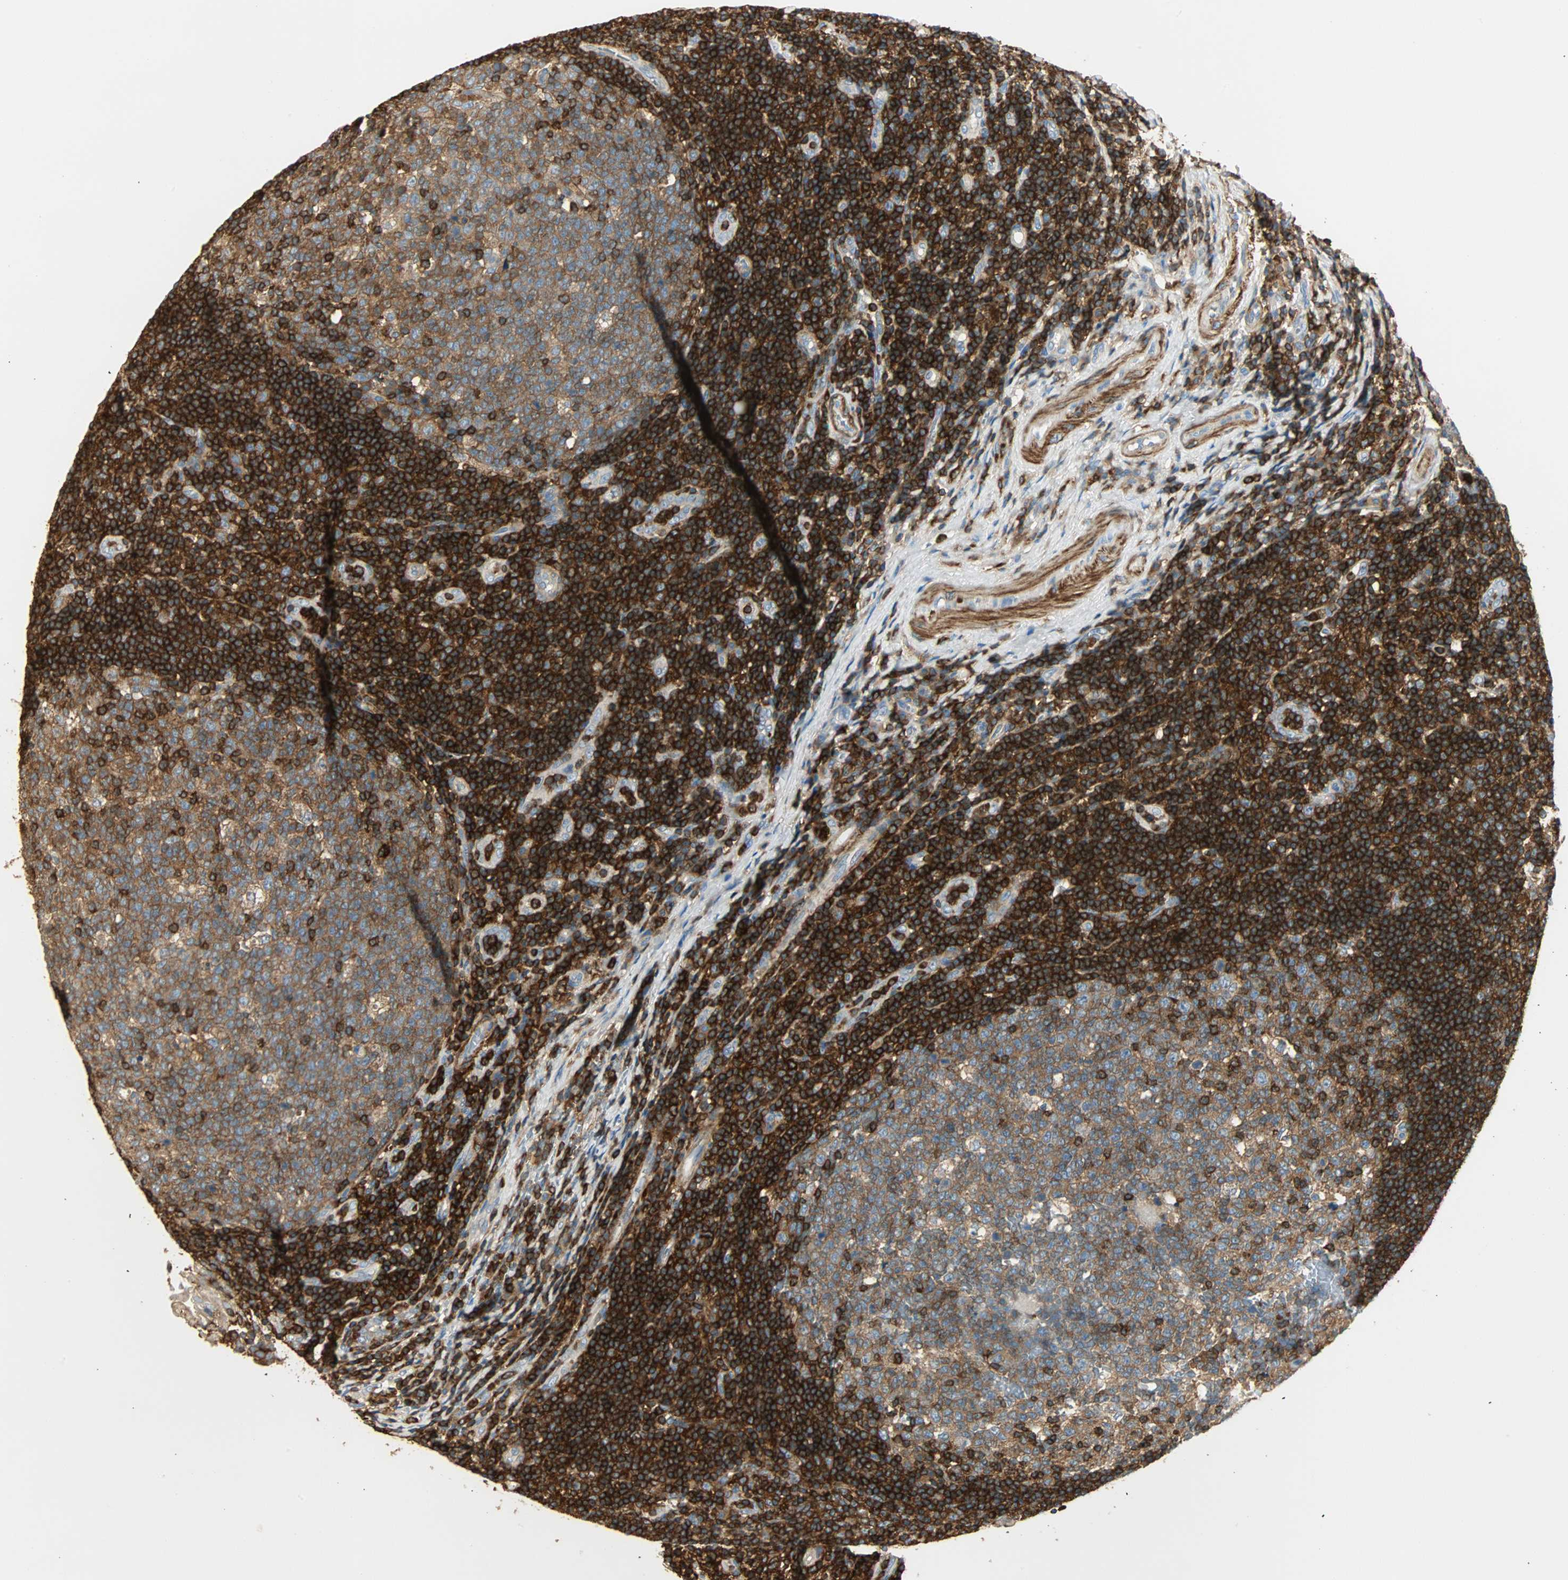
{"staining": {"intensity": "strong", "quantity": "<25%", "location": "cytoplasmic/membranous"}, "tissue": "tonsil", "cell_type": "Germinal center cells", "image_type": "normal", "snomed": [{"axis": "morphology", "description": "Normal tissue, NOS"}, {"axis": "topography", "description": "Tonsil"}], "caption": "The histopathology image exhibits staining of benign tonsil, revealing strong cytoplasmic/membranous protein expression (brown color) within germinal center cells. The protein of interest is stained brown, and the nuclei are stained in blue (DAB (3,3'-diaminobenzidine) IHC with brightfield microscopy, high magnification).", "gene": "FMNL1", "patient": {"sex": "female", "age": 40}}